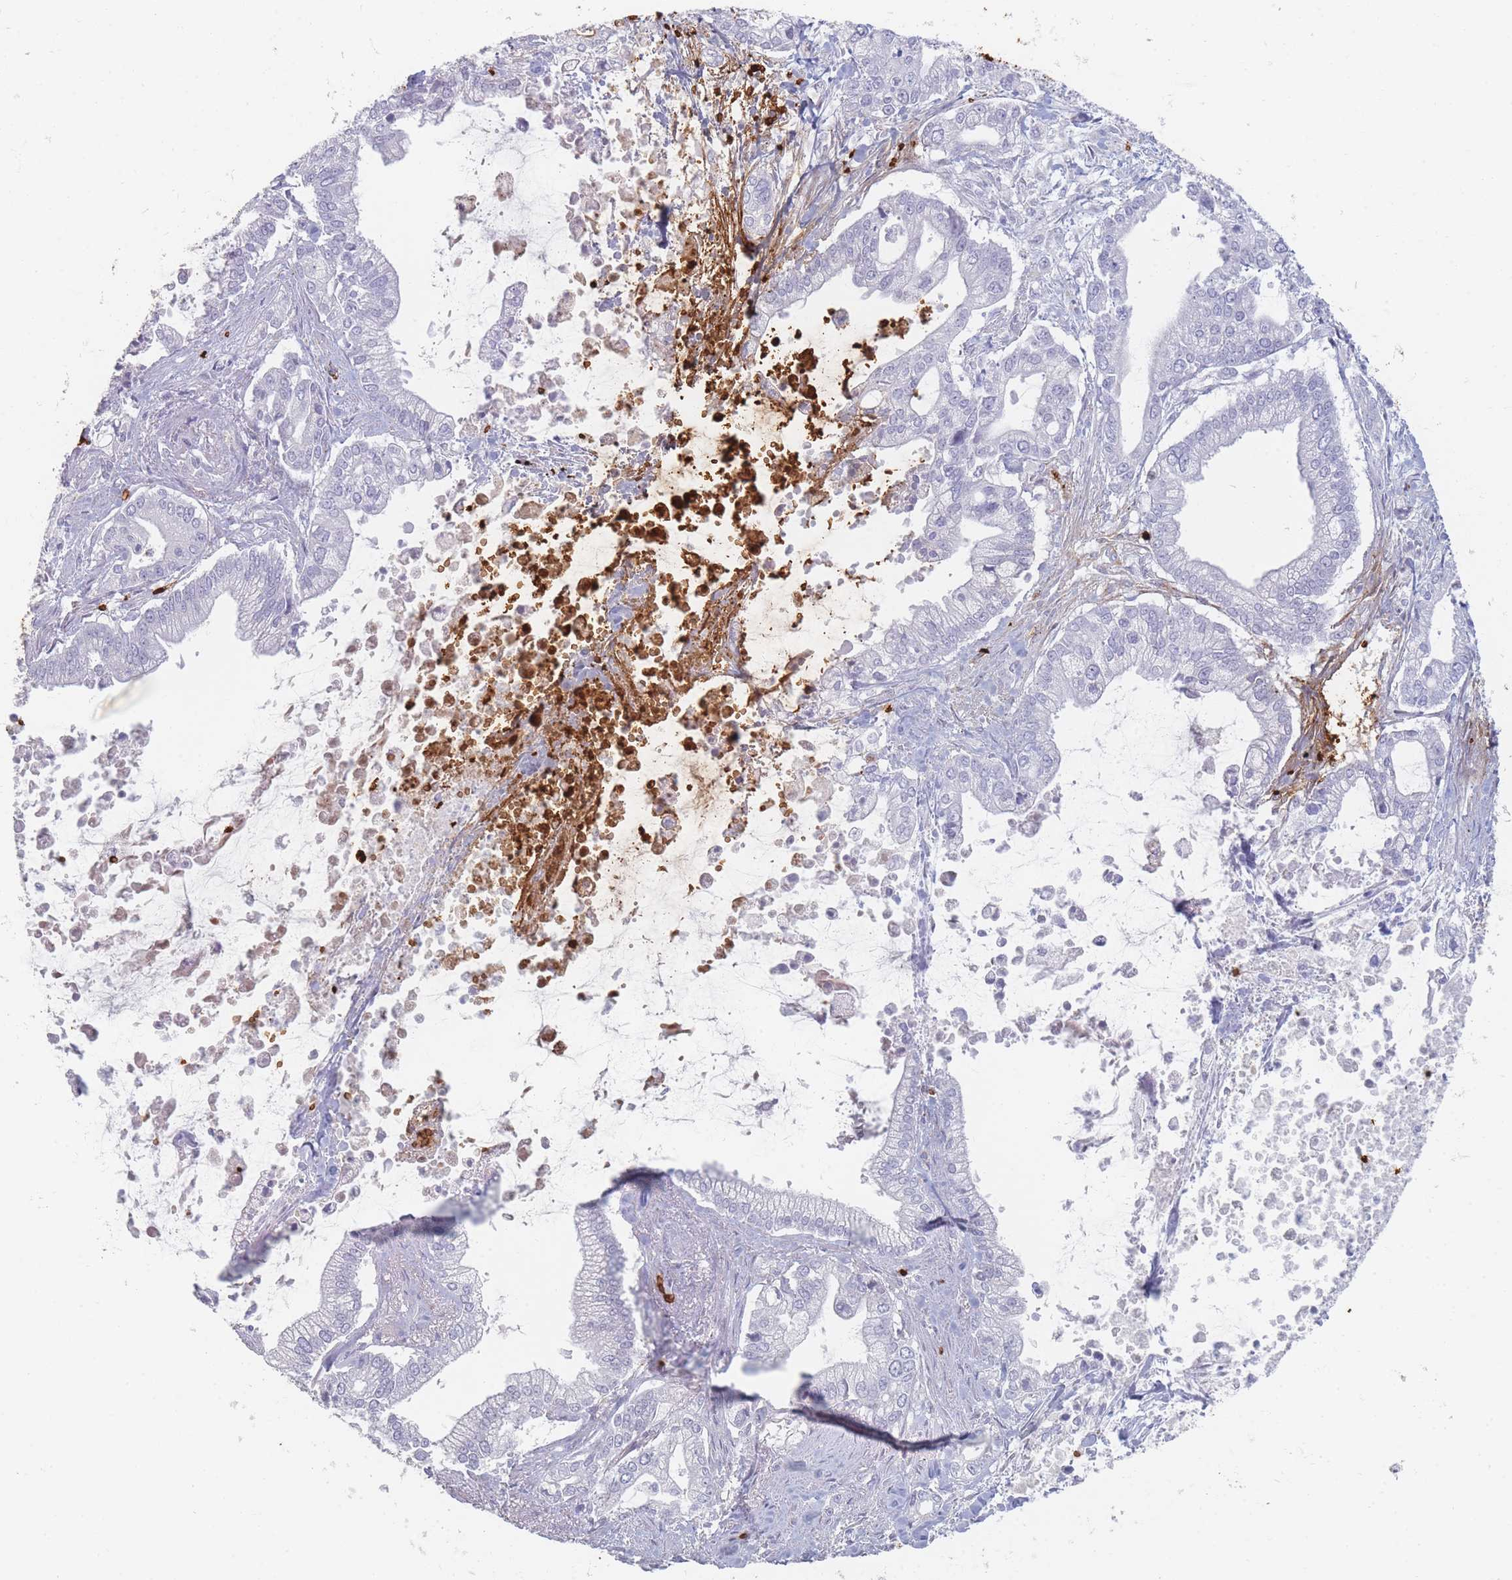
{"staining": {"intensity": "negative", "quantity": "none", "location": "none"}, "tissue": "pancreatic cancer", "cell_type": "Tumor cells", "image_type": "cancer", "snomed": [{"axis": "morphology", "description": "Adenocarcinoma, NOS"}, {"axis": "topography", "description": "Pancreas"}], "caption": "Immunohistochemistry image of human pancreatic adenocarcinoma stained for a protein (brown), which reveals no staining in tumor cells.", "gene": "SLC2A6", "patient": {"sex": "male", "age": 69}}